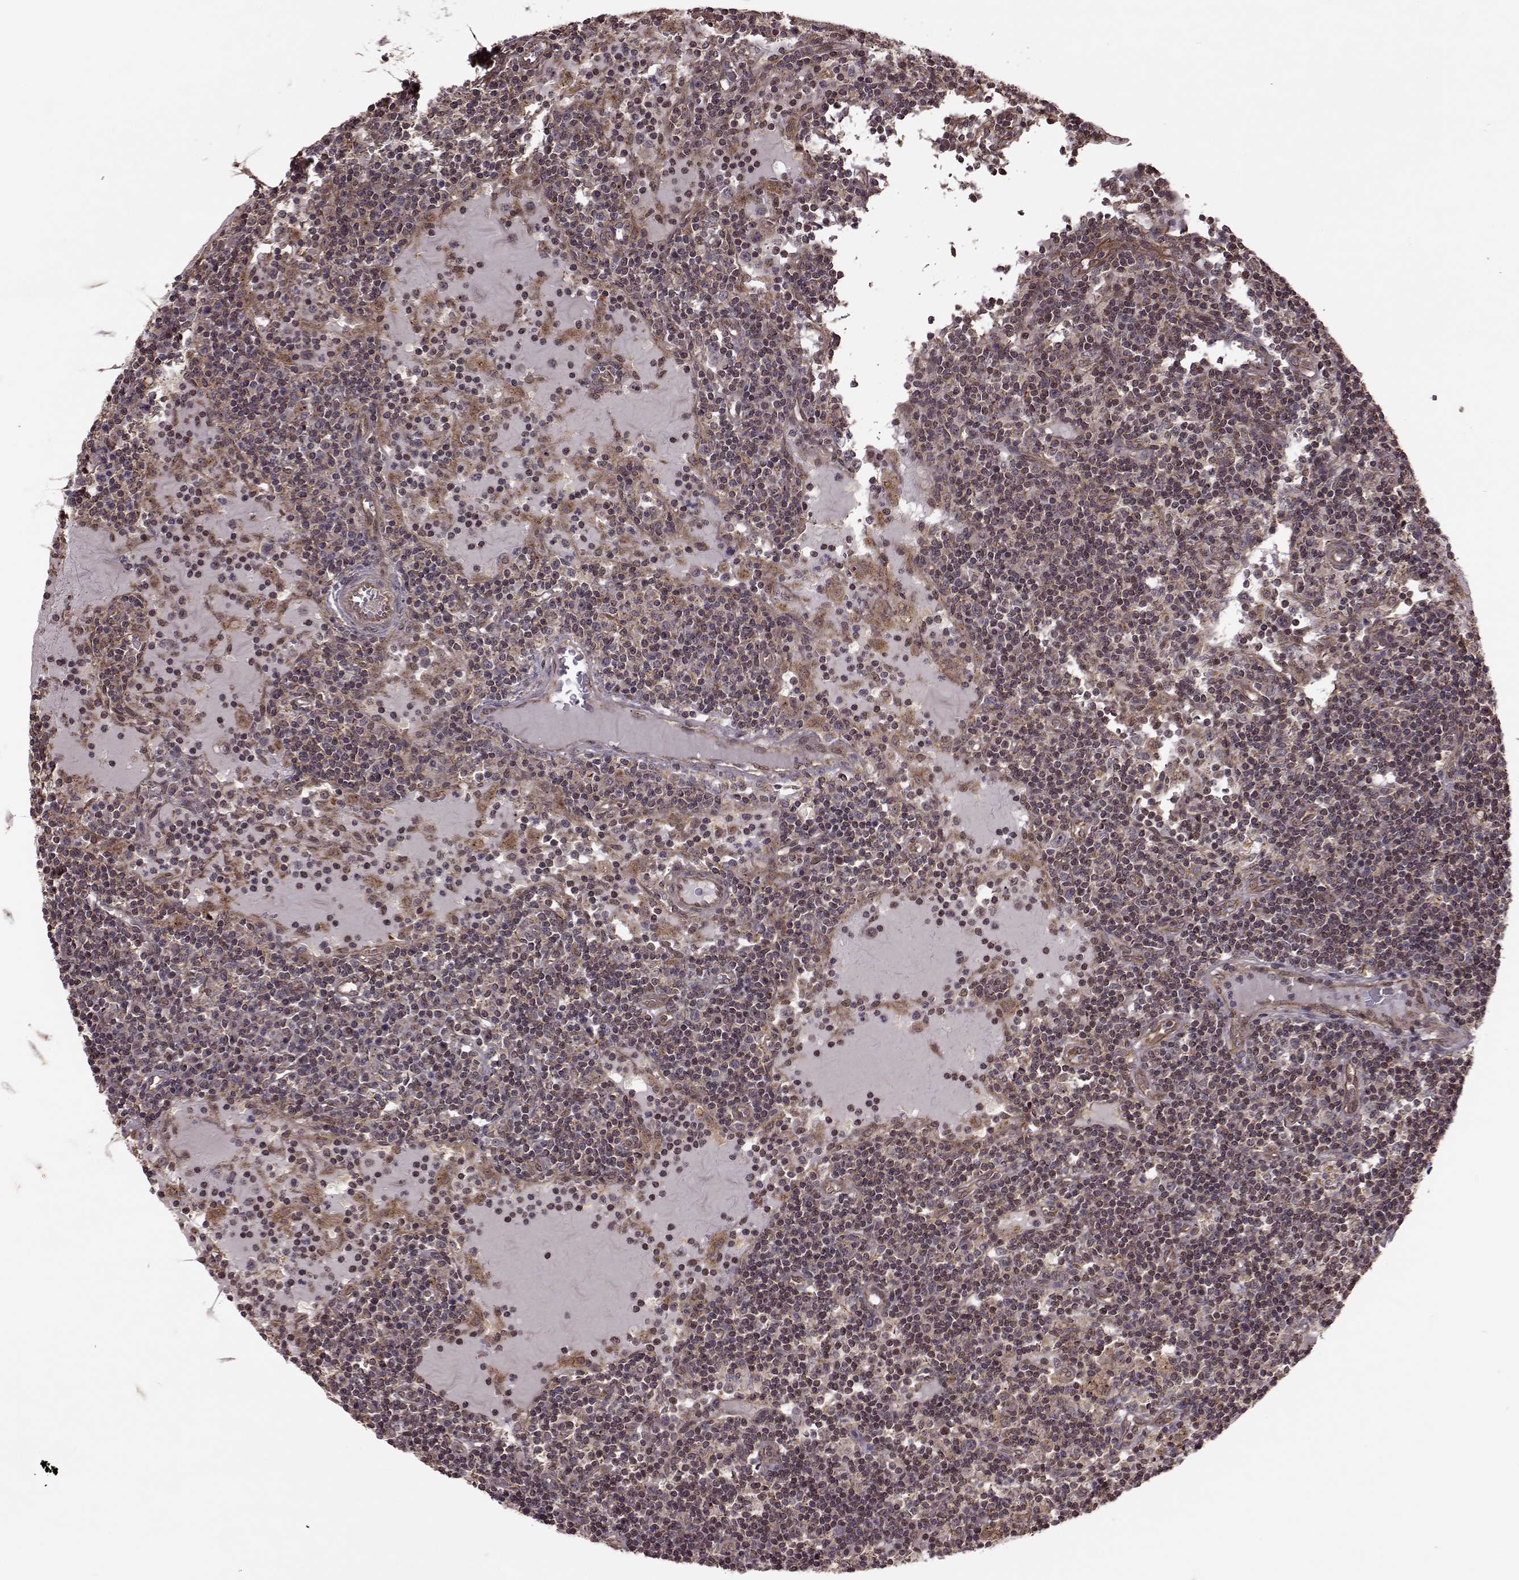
{"staining": {"intensity": "weak", "quantity": "25%-75%", "location": "cytoplasmic/membranous"}, "tissue": "lymph node", "cell_type": "Germinal center cells", "image_type": "normal", "snomed": [{"axis": "morphology", "description": "Normal tissue, NOS"}, {"axis": "topography", "description": "Lymph node"}], "caption": "The histopathology image displays staining of unremarkable lymph node, revealing weak cytoplasmic/membranous protein expression (brown color) within germinal center cells.", "gene": "FNIP2", "patient": {"sex": "female", "age": 72}}